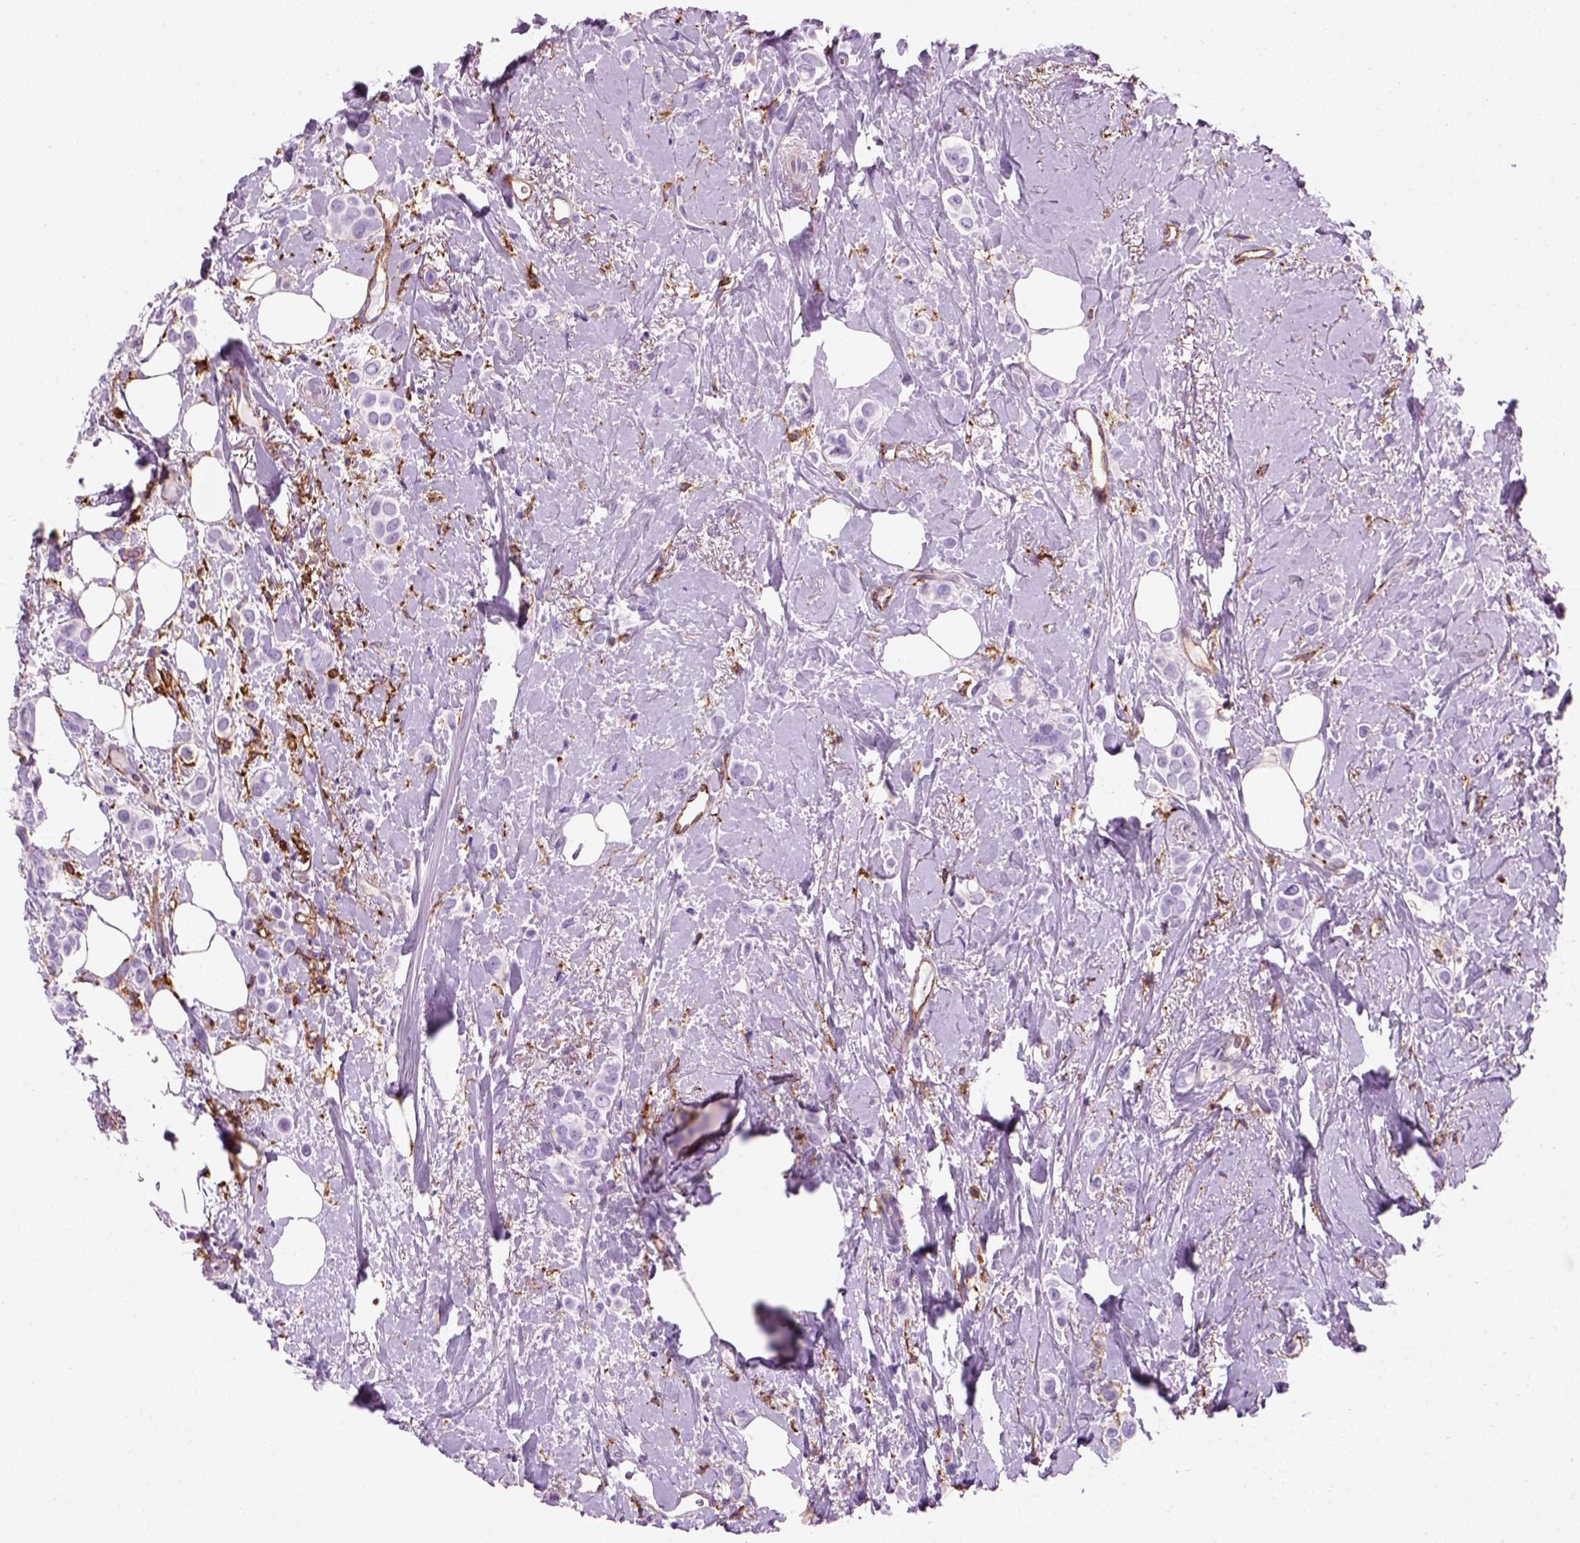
{"staining": {"intensity": "negative", "quantity": "none", "location": "none"}, "tissue": "breast cancer", "cell_type": "Tumor cells", "image_type": "cancer", "snomed": [{"axis": "morphology", "description": "Lobular carcinoma"}, {"axis": "topography", "description": "Breast"}], "caption": "IHC image of neoplastic tissue: human breast cancer (lobular carcinoma) stained with DAB displays no significant protein positivity in tumor cells.", "gene": "MARCKS", "patient": {"sex": "female", "age": 66}}